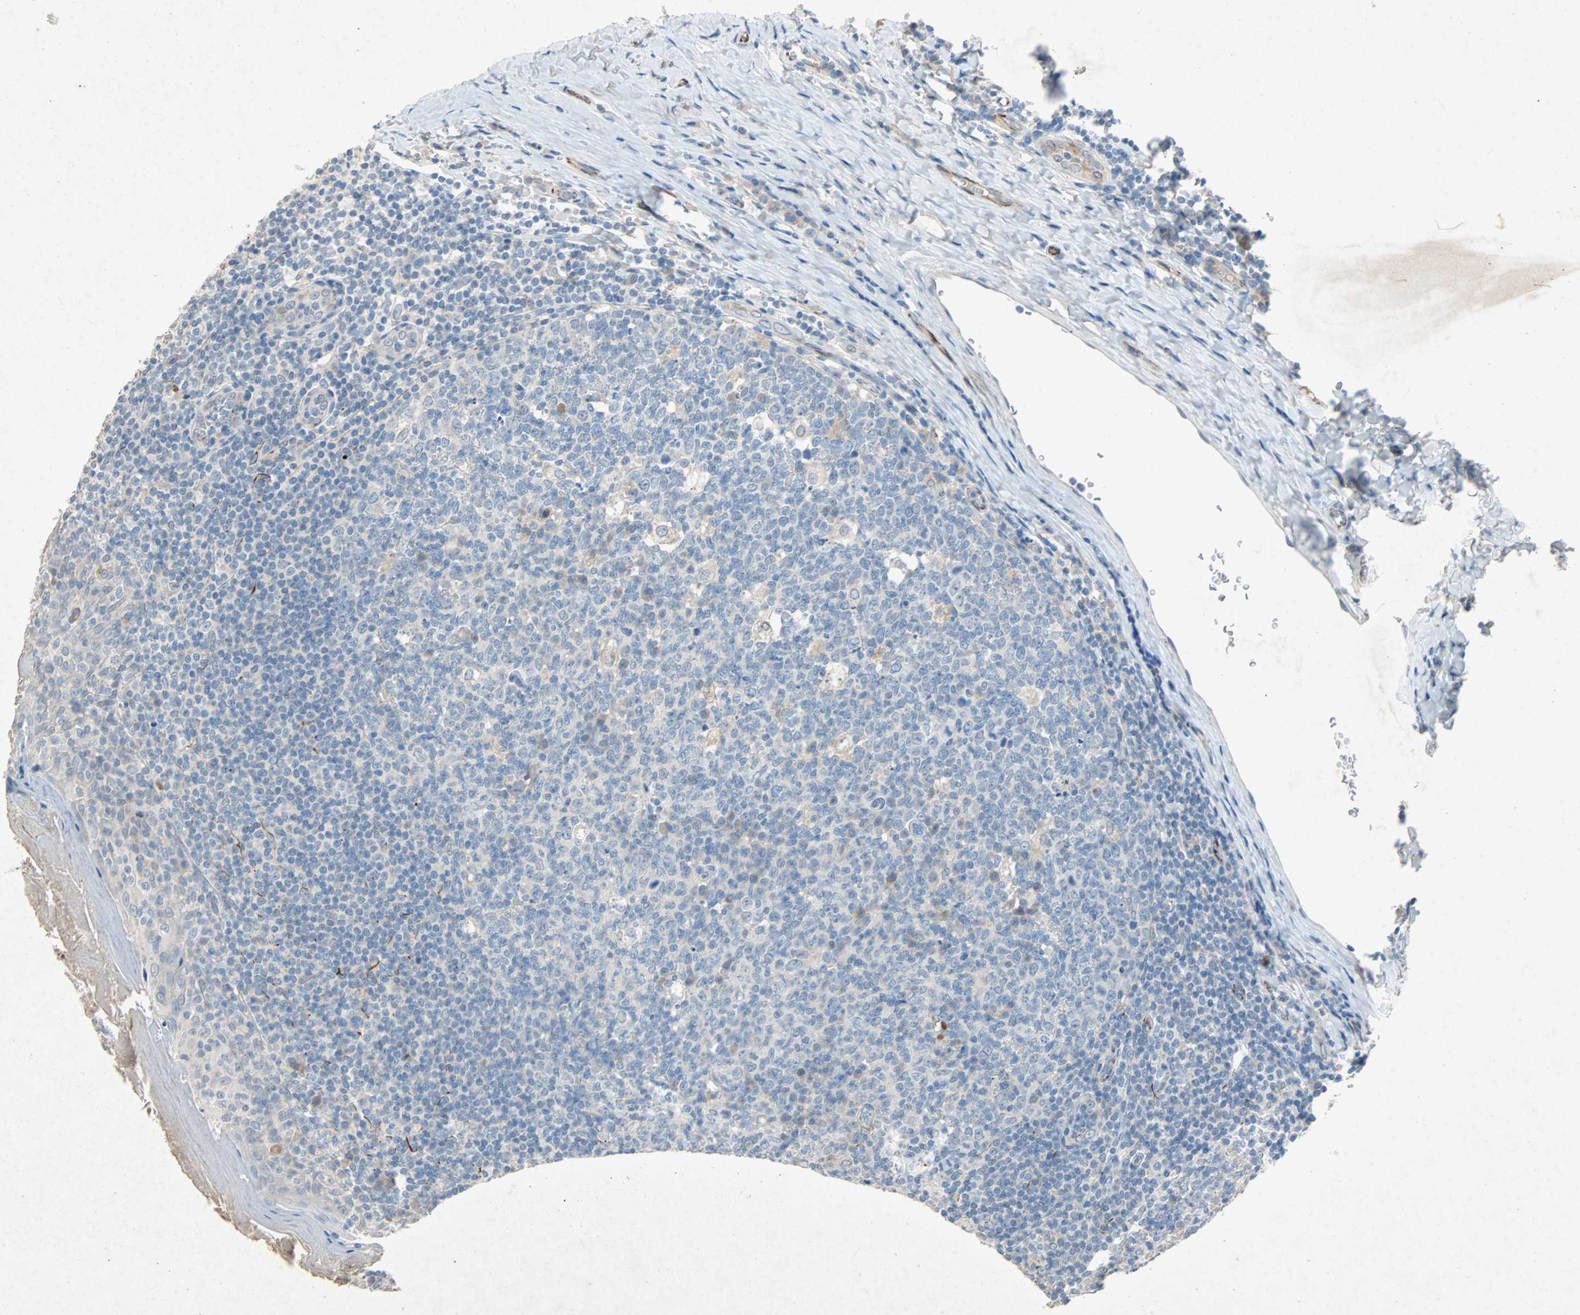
{"staining": {"intensity": "negative", "quantity": "none", "location": "none"}, "tissue": "tonsil", "cell_type": "Germinal center cells", "image_type": "normal", "snomed": [{"axis": "morphology", "description": "Normal tissue, NOS"}, {"axis": "topography", "description": "Tonsil"}], "caption": "Immunohistochemical staining of benign tonsil demonstrates no significant positivity in germinal center cells. (DAB immunohistochemistry visualized using brightfield microscopy, high magnification).", "gene": "PCDHB2", "patient": {"sex": "male", "age": 31}}